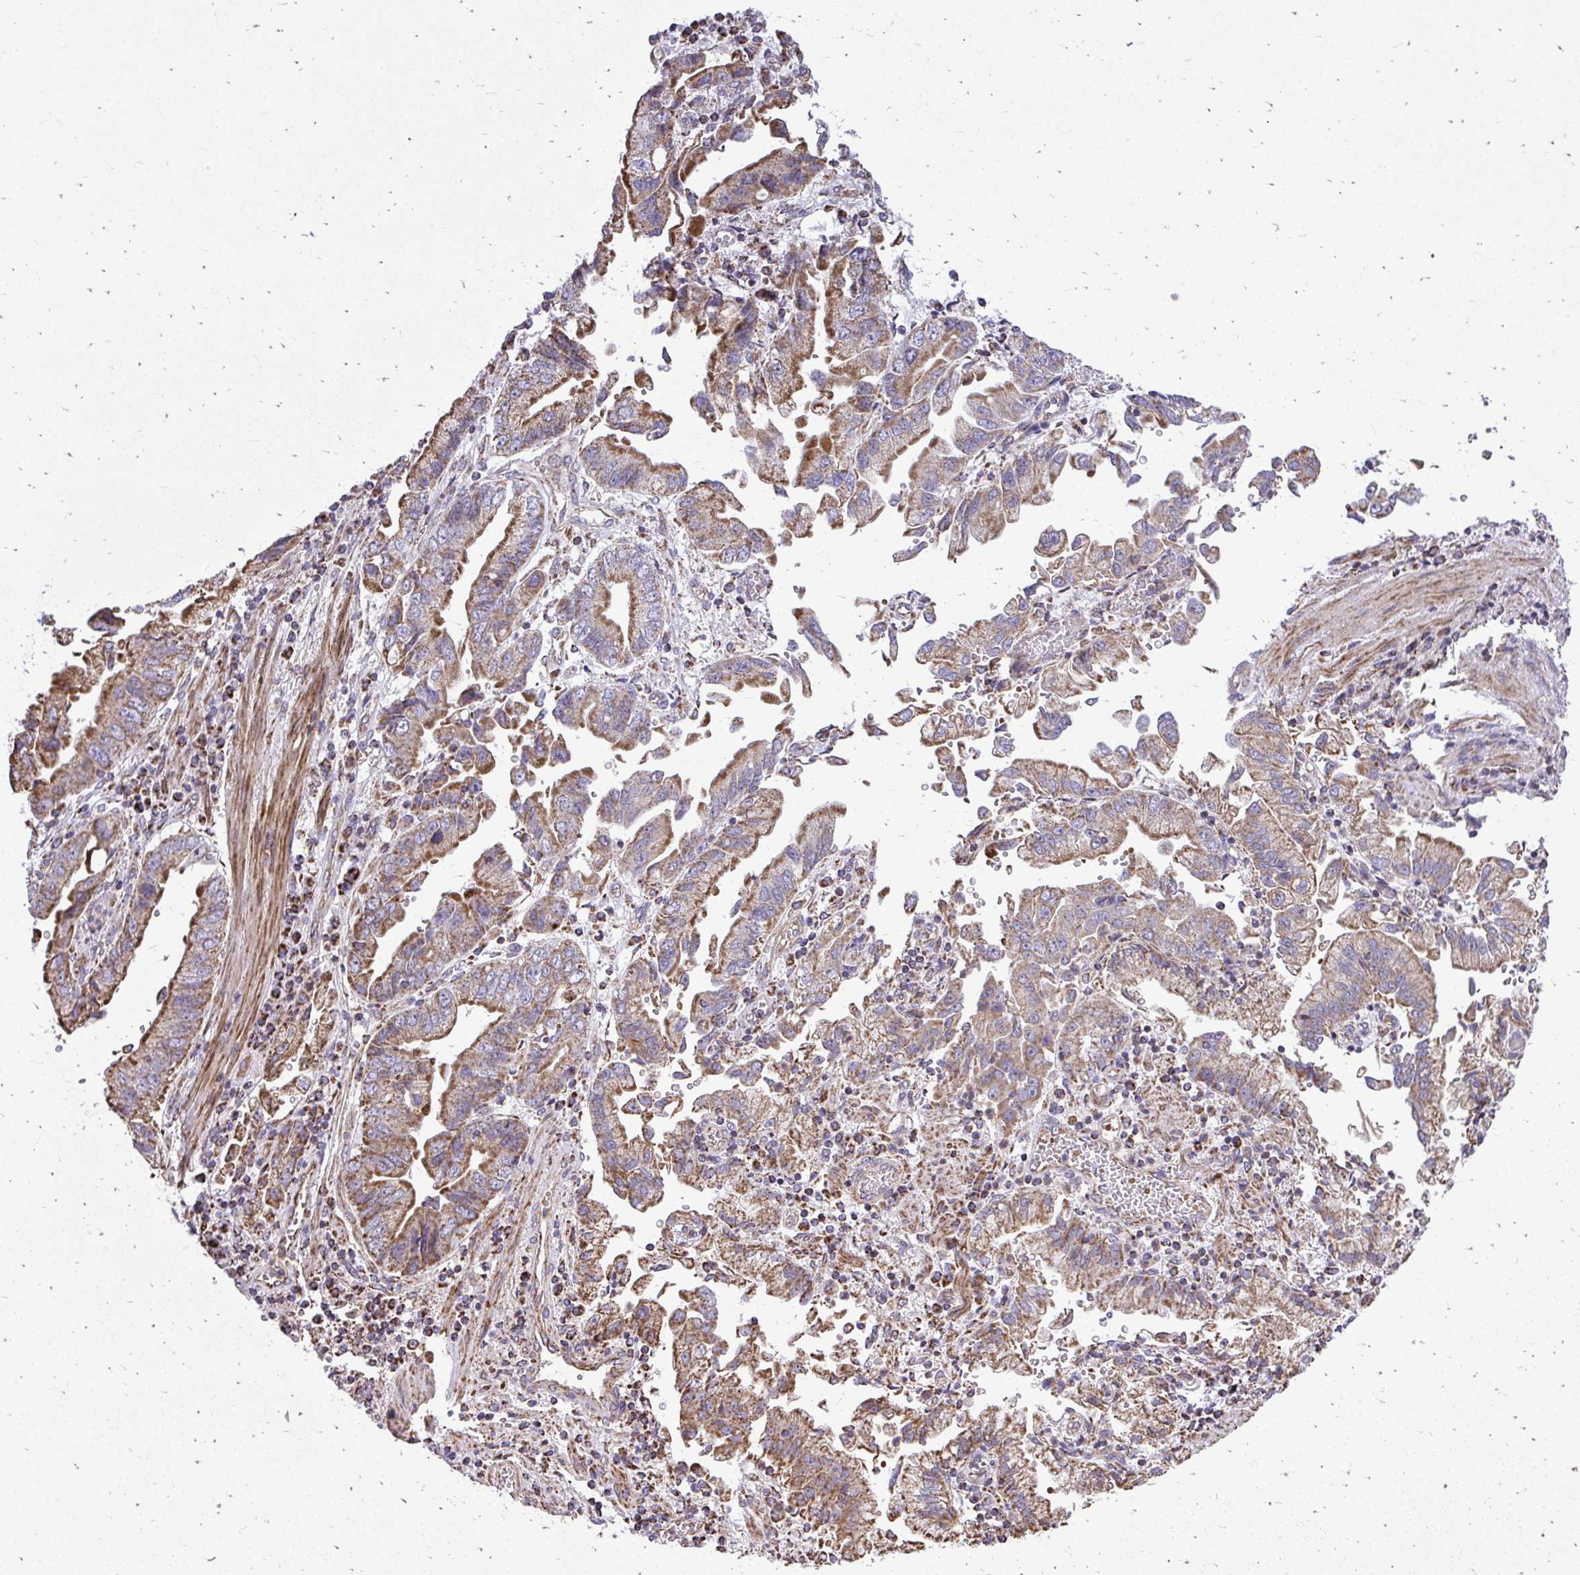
{"staining": {"intensity": "moderate", "quantity": ">75%", "location": "cytoplasmic/membranous"}, "tissue": "stomach cancer", "cell_type": "Tumor cells", "image_type": "cancer", "snomed": [{"axis": "morphology", "description": "Adenocarcinoma, NOS"}, {"axis": "topography", "description": "Stomach"}], "caption": "The micrograph demonstrates a brown stain indicating the presence of a protein in the cytoplasmic/membranous of tumor cells in adenocarcinoma (stomach).", "gene": "UBE2C", "patient": {"sex": "male", "age": 62}}